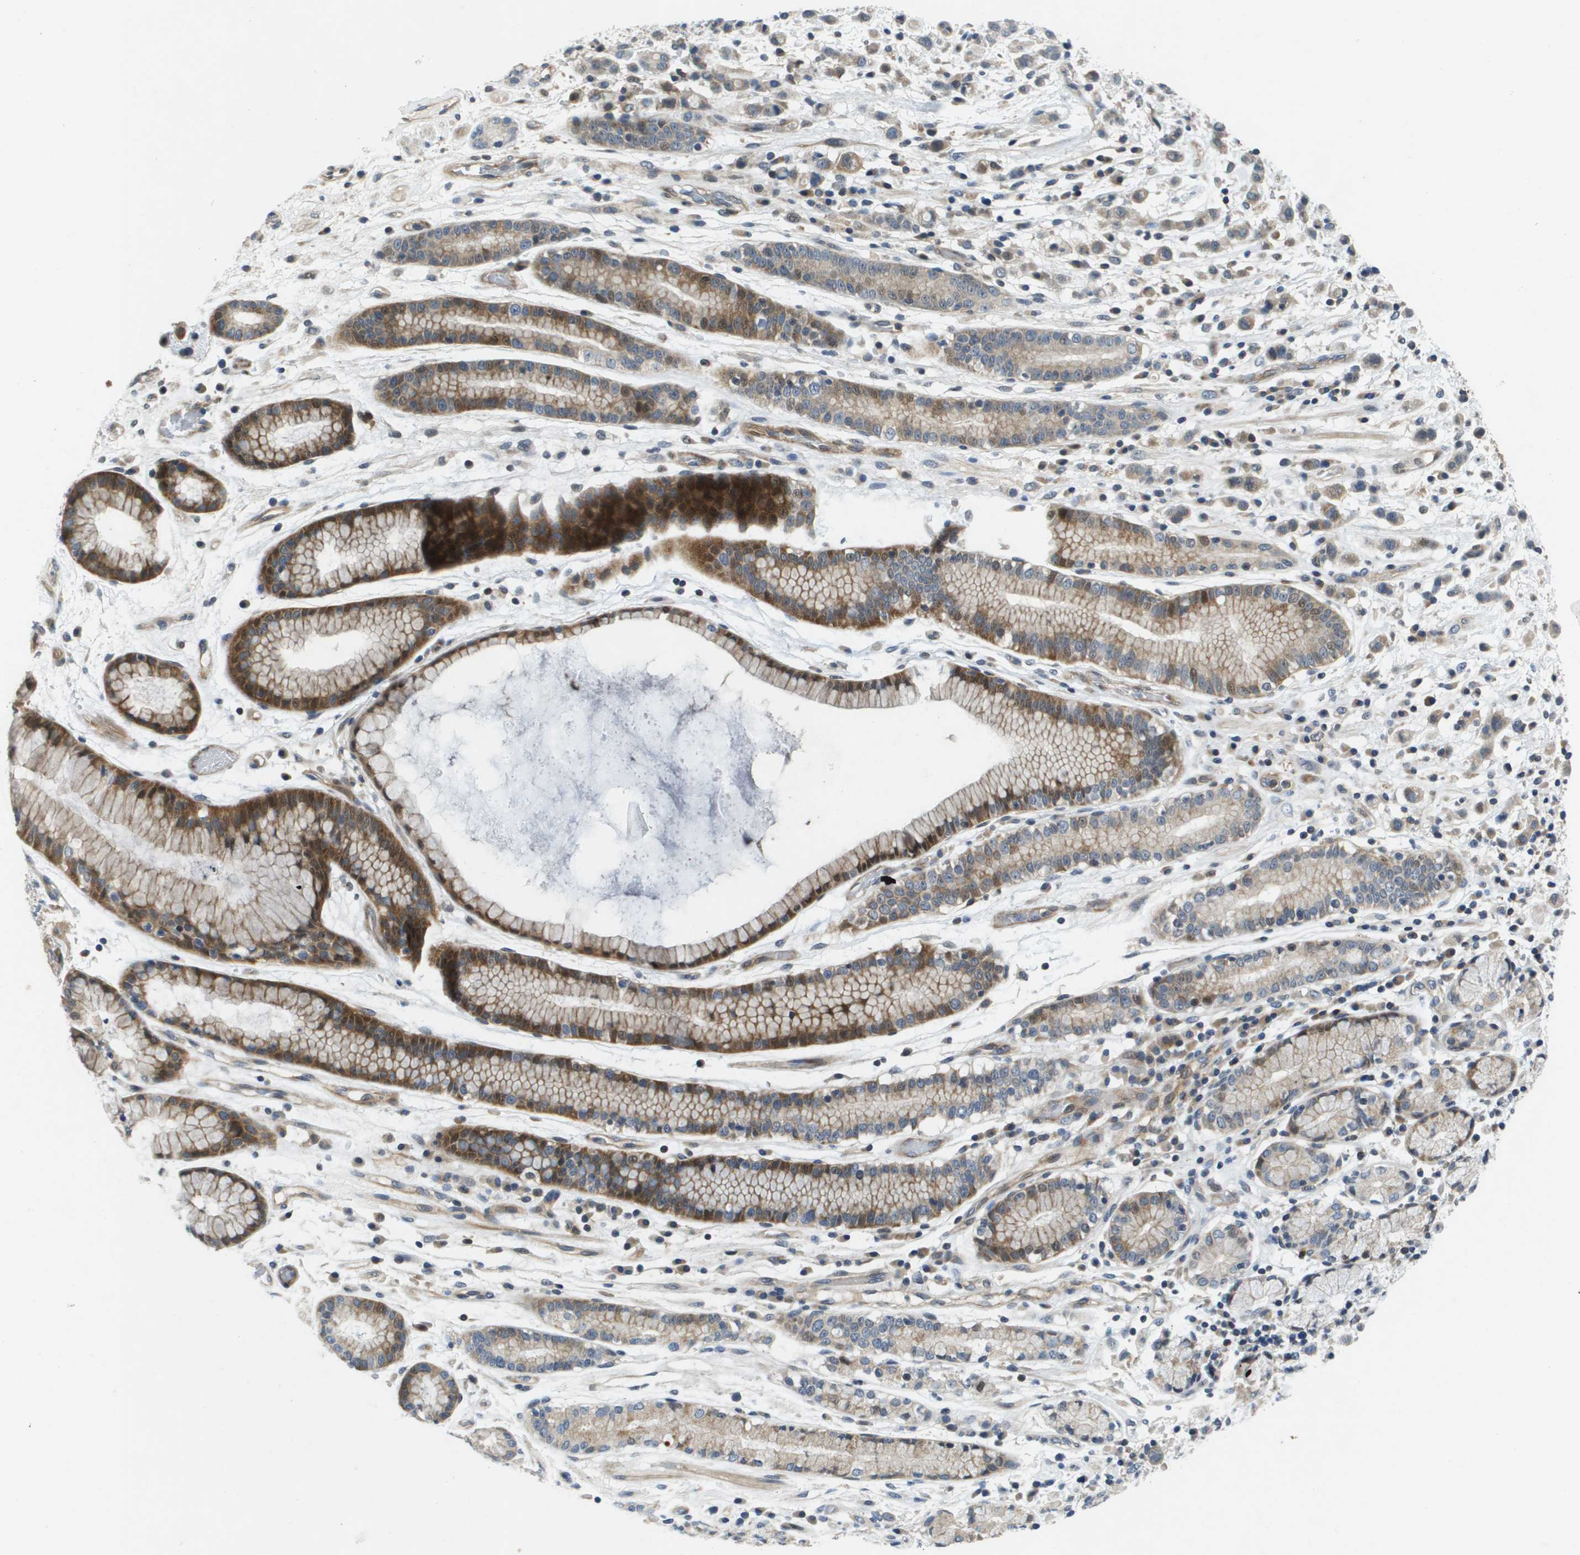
{"staining": {"intensity": "weak", "quantity": "25%-75%", "location": "cytoplasmic/membranous"}, "tissue": "stomach cancer", "cell_type": "Tumor cells", "image_type": "cancer", "snomed": [{"axis": "morphology", "description": "Adenocarcinoma, NOS"}, {"axis": "topography", "description": "Stomach, lower"}], "caption": "Immunohistochemistry (IHC) of stomach cancer shows low levels of weak cytoplasmic/membranous expression in approximately 25%-75% of tumor cells.", "gene": "SCN4B", "patient": {"sex": "male", "age": 88}}